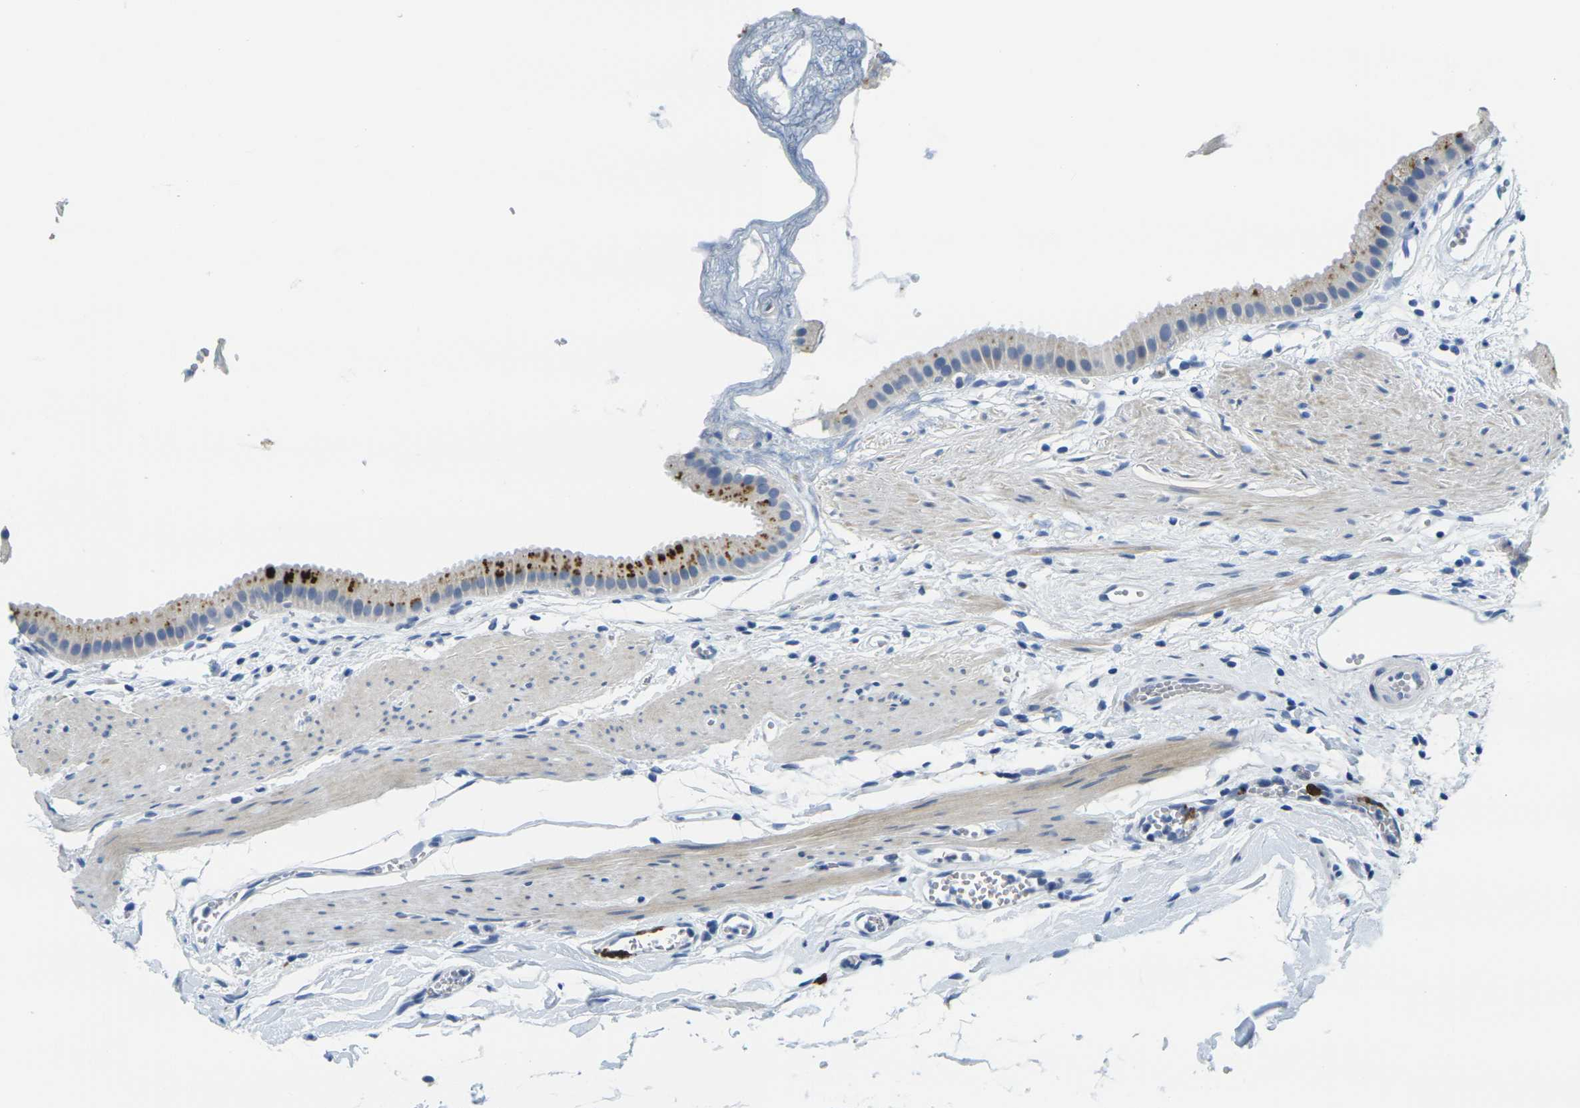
{"staining": {"intensity": "strong", "quantity": "25%-75%", "location": "cytoplasmic/membranous"}, "tissue": "gallbladder", "cell_type": "Glandular cells", "image_type": "normal", "snomed": [{"axis": "morphology", "description": "Normal tissue, NOS"}, {"axis": "topography", "description": "Gallbladder"}], "caption": "A brown stain shows strong cytoplasmic/membranous expression of a protein in glandular cells of benign human gallbladder.", "gene": "GPR15", "patient": {"sex": "female", "age": 64}}